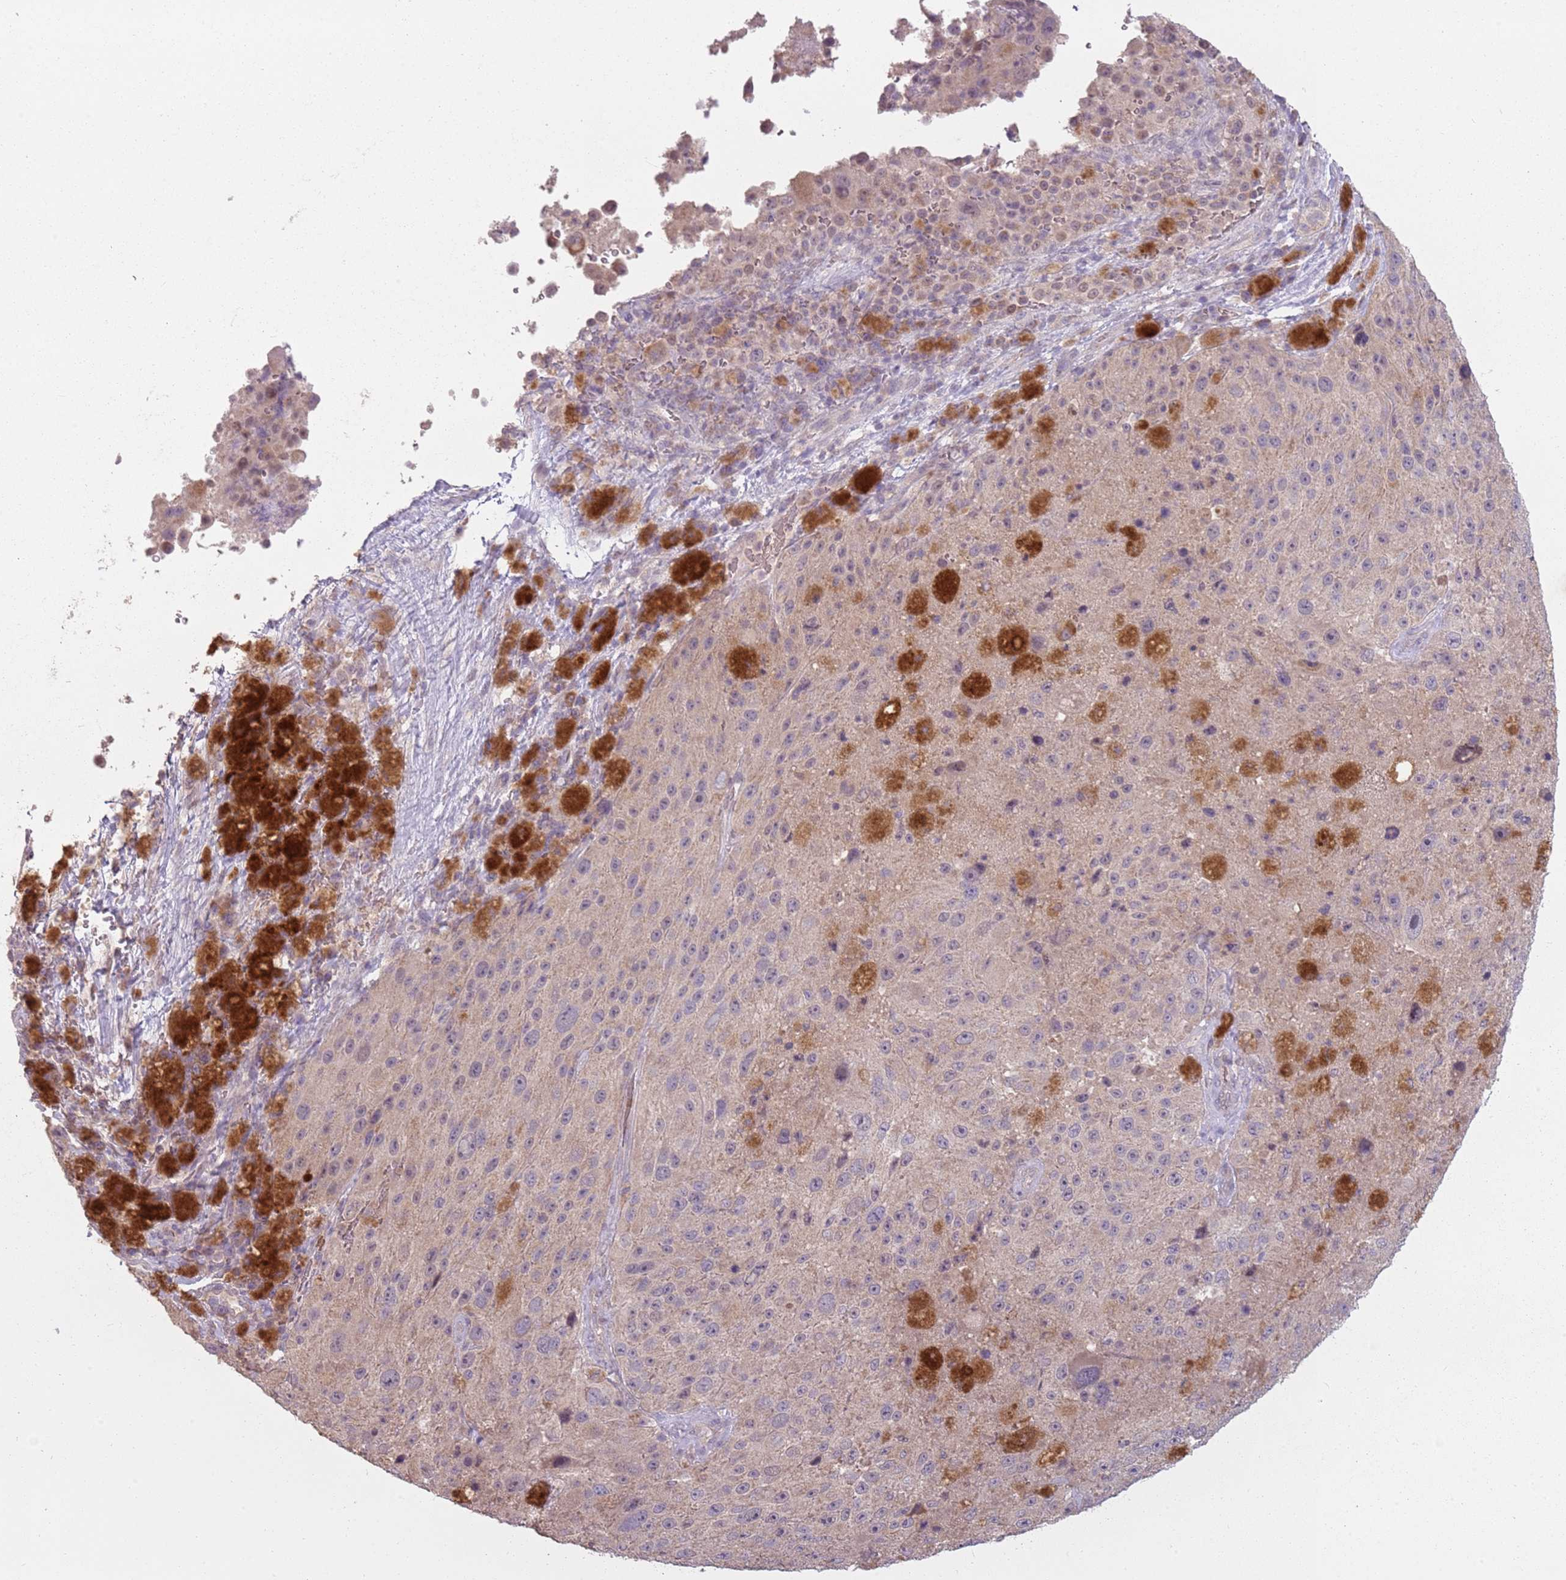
{"staining": {"intensity": "weak", "quantity": "<25%", "location": "nuclear"}, "tissue": "melanoma", "cell_type": "Tumor cells", "image_type": "cancer", "snomed": [{"axis": "morphology", "description": "Malignant melanoma, Metastatic site"}, {"axis": "topography", "description": "Lymph node"}], "caption": "Malignant melanoma (metastatic site) stained for a protein using immunohistochemistry reveals no staining tumor cells.", "gene": "TEKT4", "patient": {"sex": "male", "age": 62}}